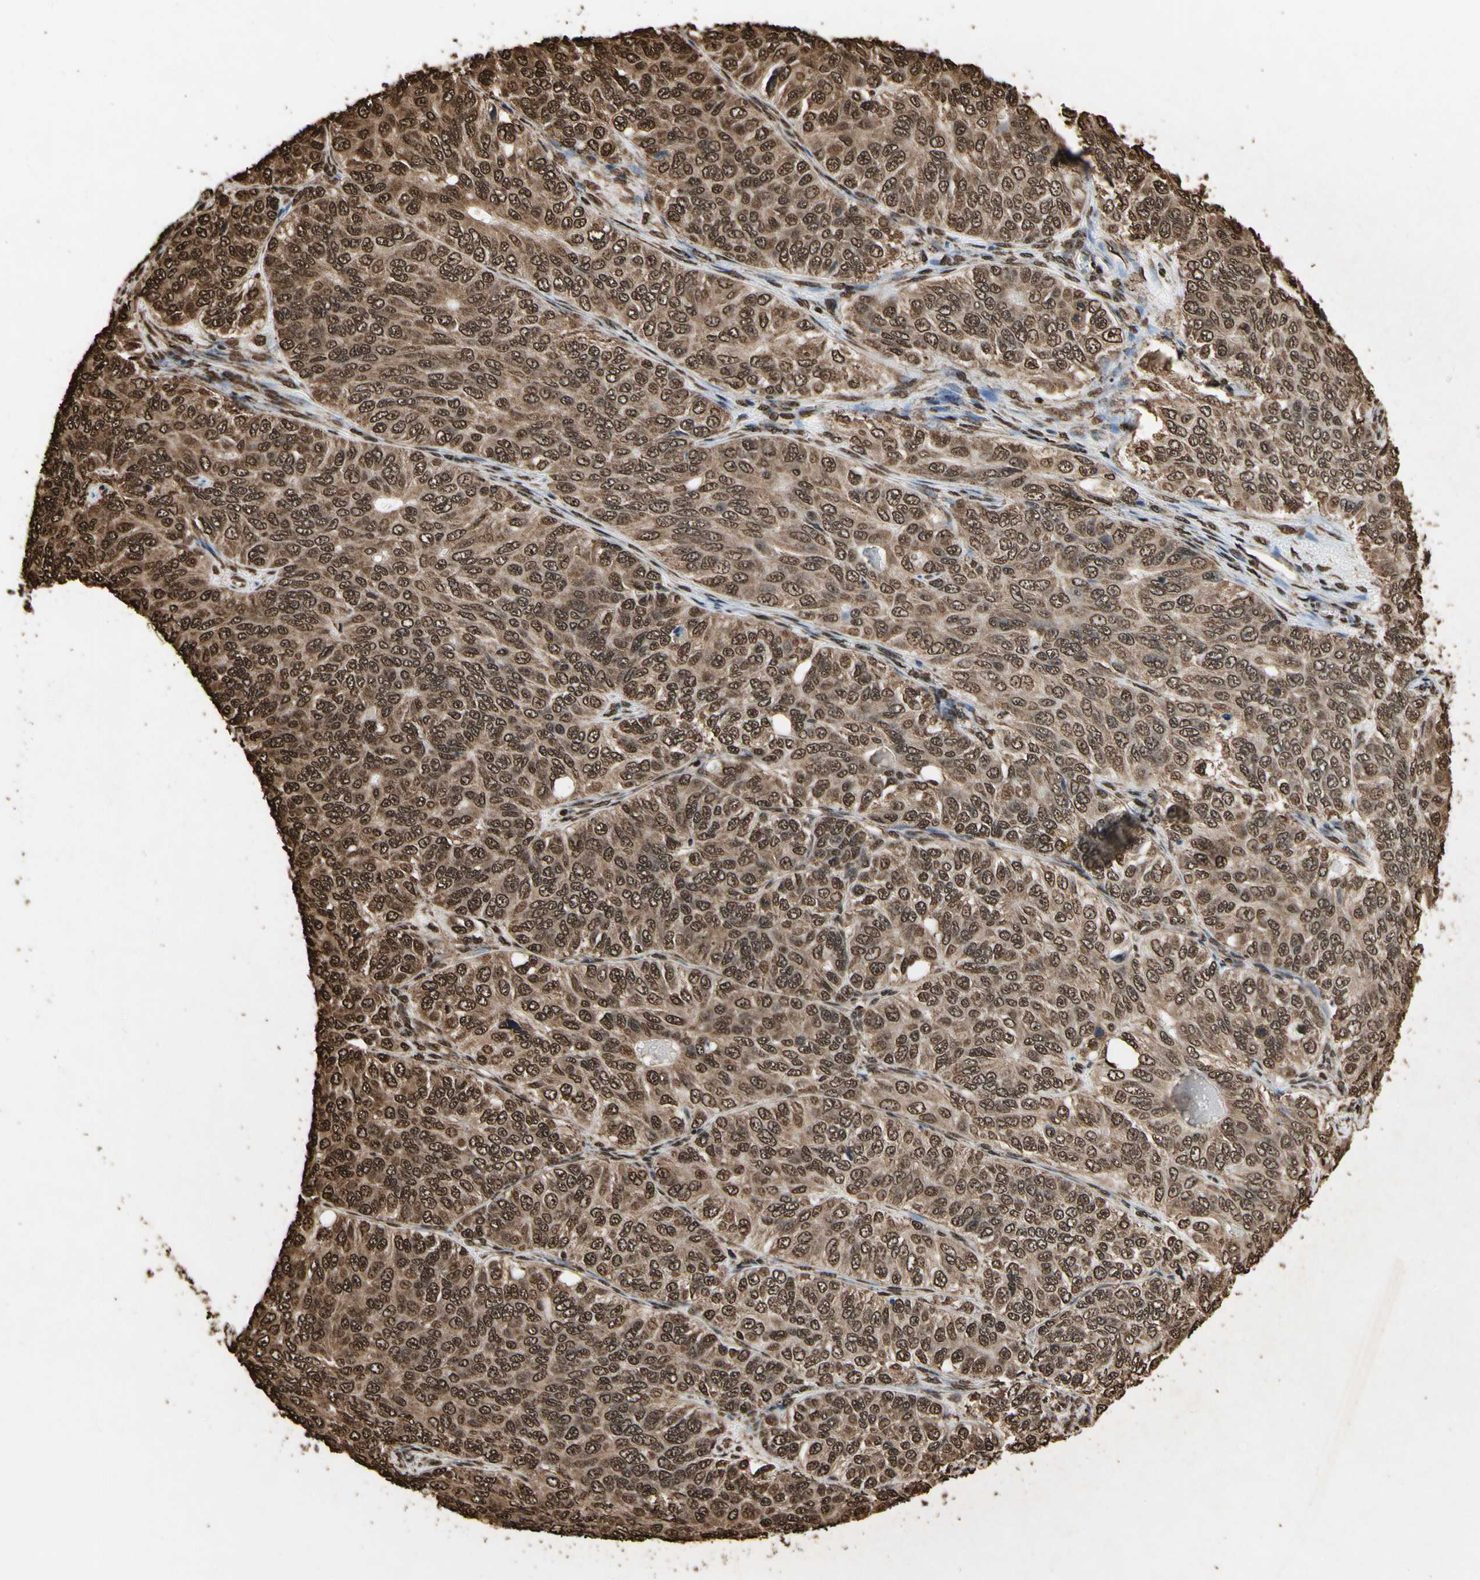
{"staining": {"intensity": "strong", "quantity": ">75%", "location": "cytoplasmic/membranous,nuclear"}, "tissue": "ovarian cancer", "cell_type": "Tumor cells", "image_type": "cancer", "snomed": [{"axis": "morphology", "description": "Carcinoma, endometroid"}, {"axis": "topography", "description": "Ovary"}], "caption": "Tumor cells display high levels of strong cytoplasmic/membranous and nuclear staining in about >75% of cells in human ovarian endometroid carcinoma. The staining was performed using DAB (3,3'-diaminobenzidine), with brown indicating positive protein expression. Nuclei are stained blue with hematoxylin.", "gene": "HNRNPK", "patient": {"sex": "female", "age": 51}}